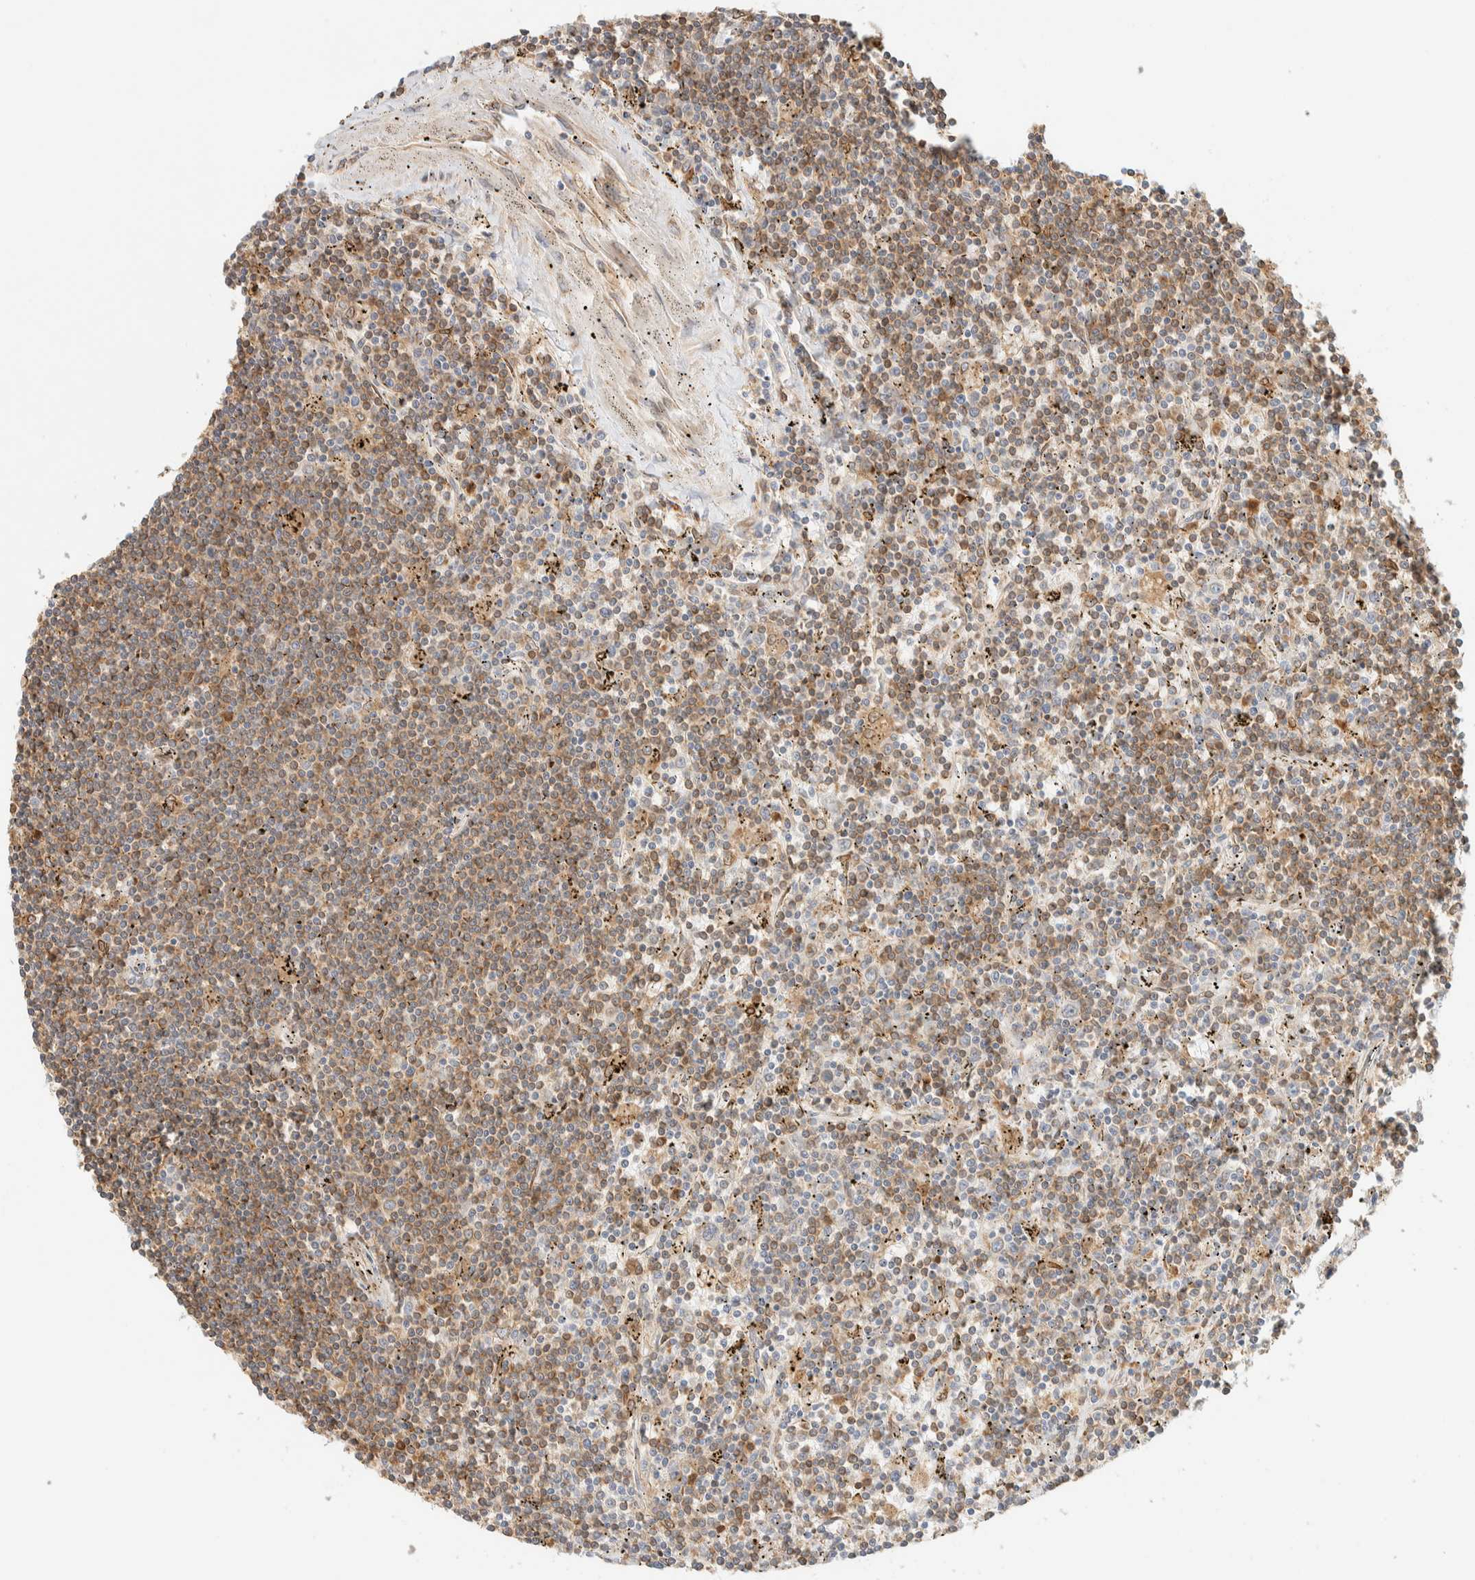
{"staining": {"intensity": "moderate", "quantity": ">75%", "location": "cytoplasmic/membranous"}, "tissue": "lymphoma", "cell_type": "Tumor cells", "image_type": "cancer", "snomed": [{"axis": "morphology", "description": "Malignant lymphoma, non-Hodgkin's type, Low grade"}, {"axis": "topography", "description": "Spleen"}], "caption": "The immunohistochemical stain labels moderate cytoplasmic/membranous staining in tumor cells of lymphoma tissue. (brown staining indicates protein expression, while blue staining denotes nuclei).", "gene": "NT5C", "patient": {"sex": "male", "age": 76}}